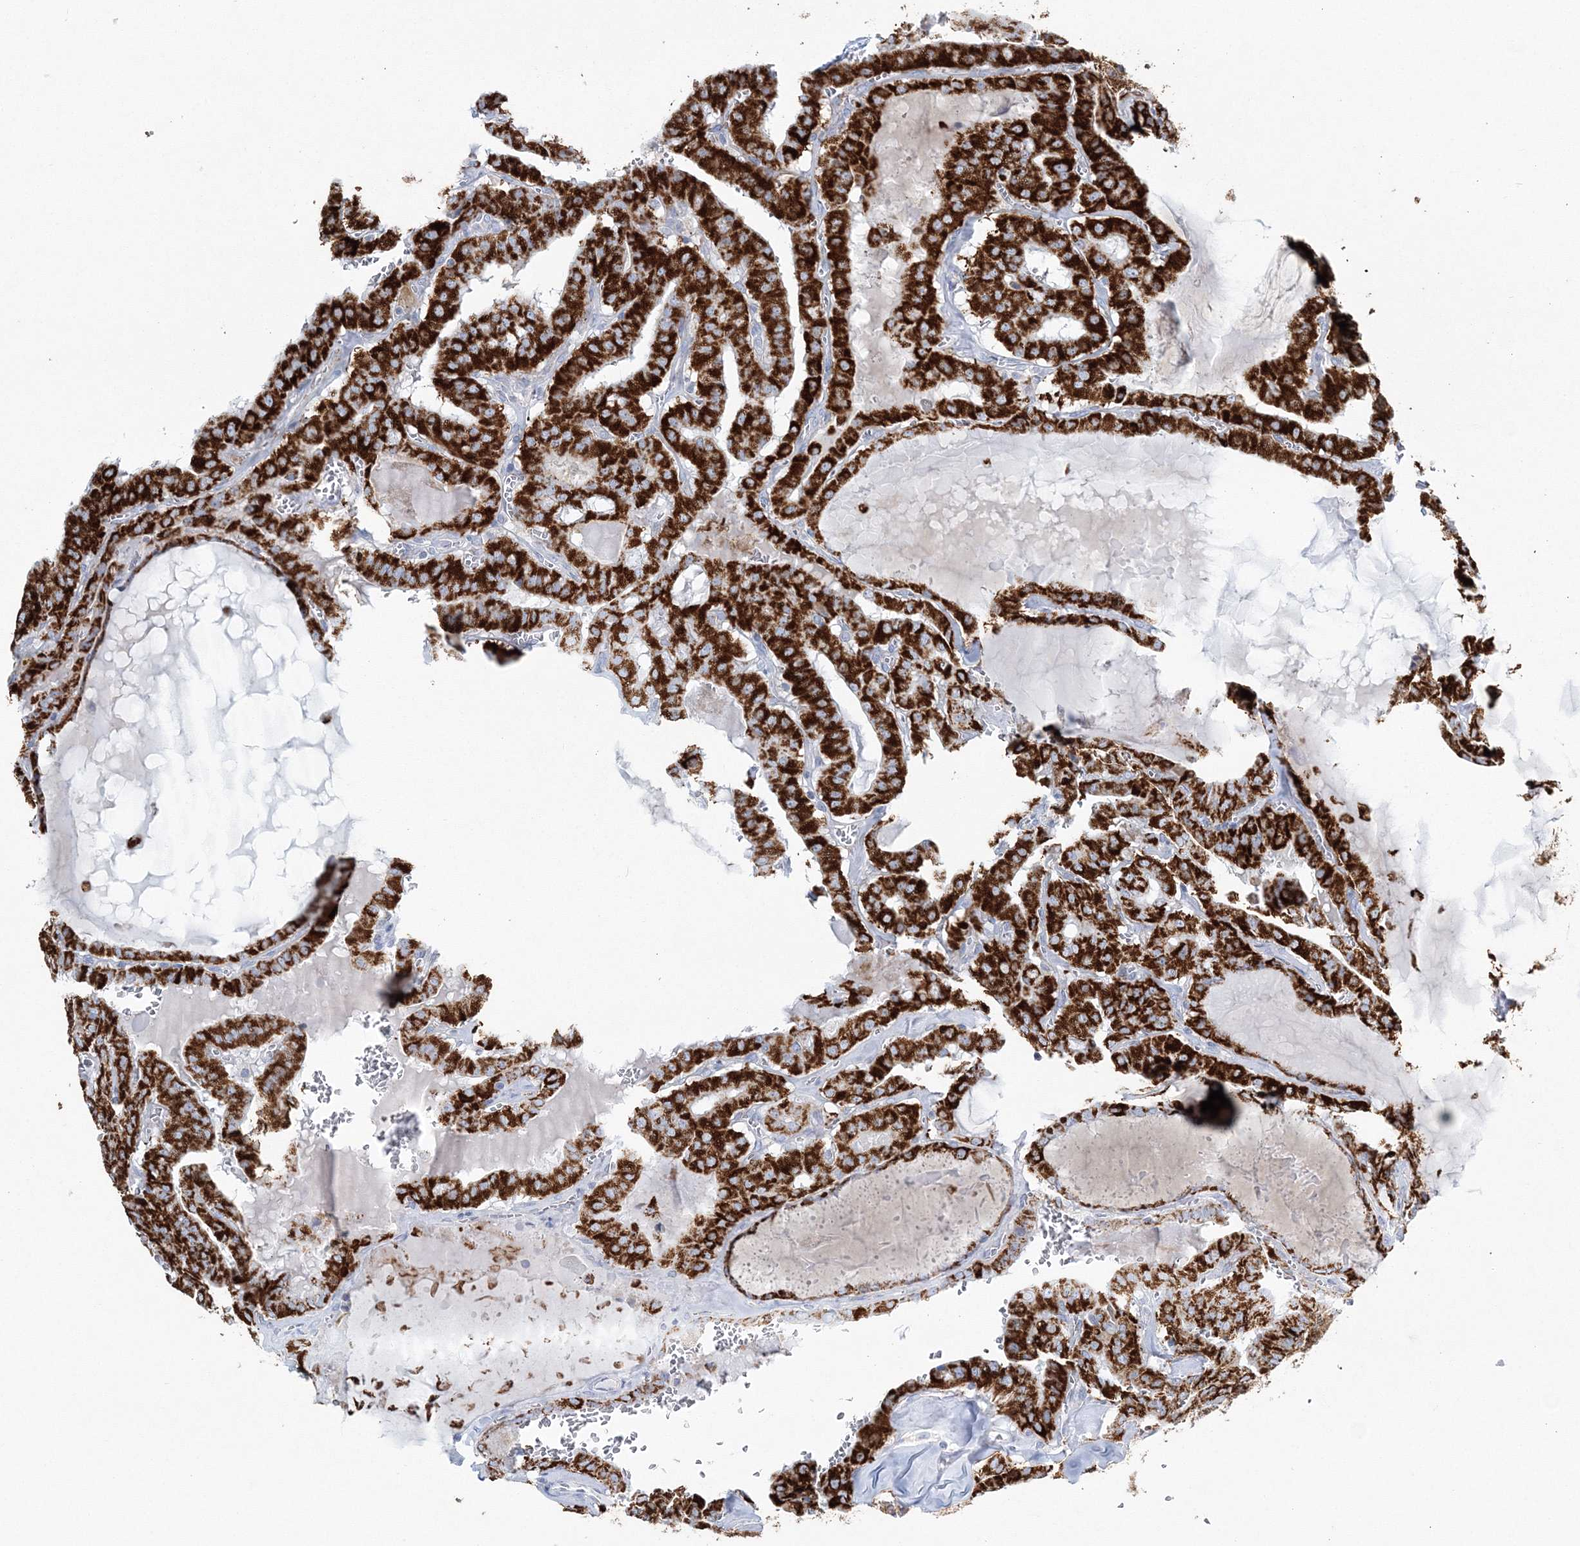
{"staining": {"intensity": "strong", "quantity": ">75%", "location": "cytoplasmic/membranous"}, "tissue": "thyroid cancer", "cell_type": "Tumor cells", "image_type": "cancer", "snomed": [{"axis": "morphology", "description": "Papillary adenocarcinoma, NOS"}, {"axis": "topography", "description": "Thyroid gland"}], "caption": "Thyroid cancer (papillary adenocarcinoma) stained for a protein (brown) displays strong cytoplasmic/membranous positive staining in about >75% of tumor cells.", "gene": "HIBCH", "patient": {"sex": "male", "age": 52}}